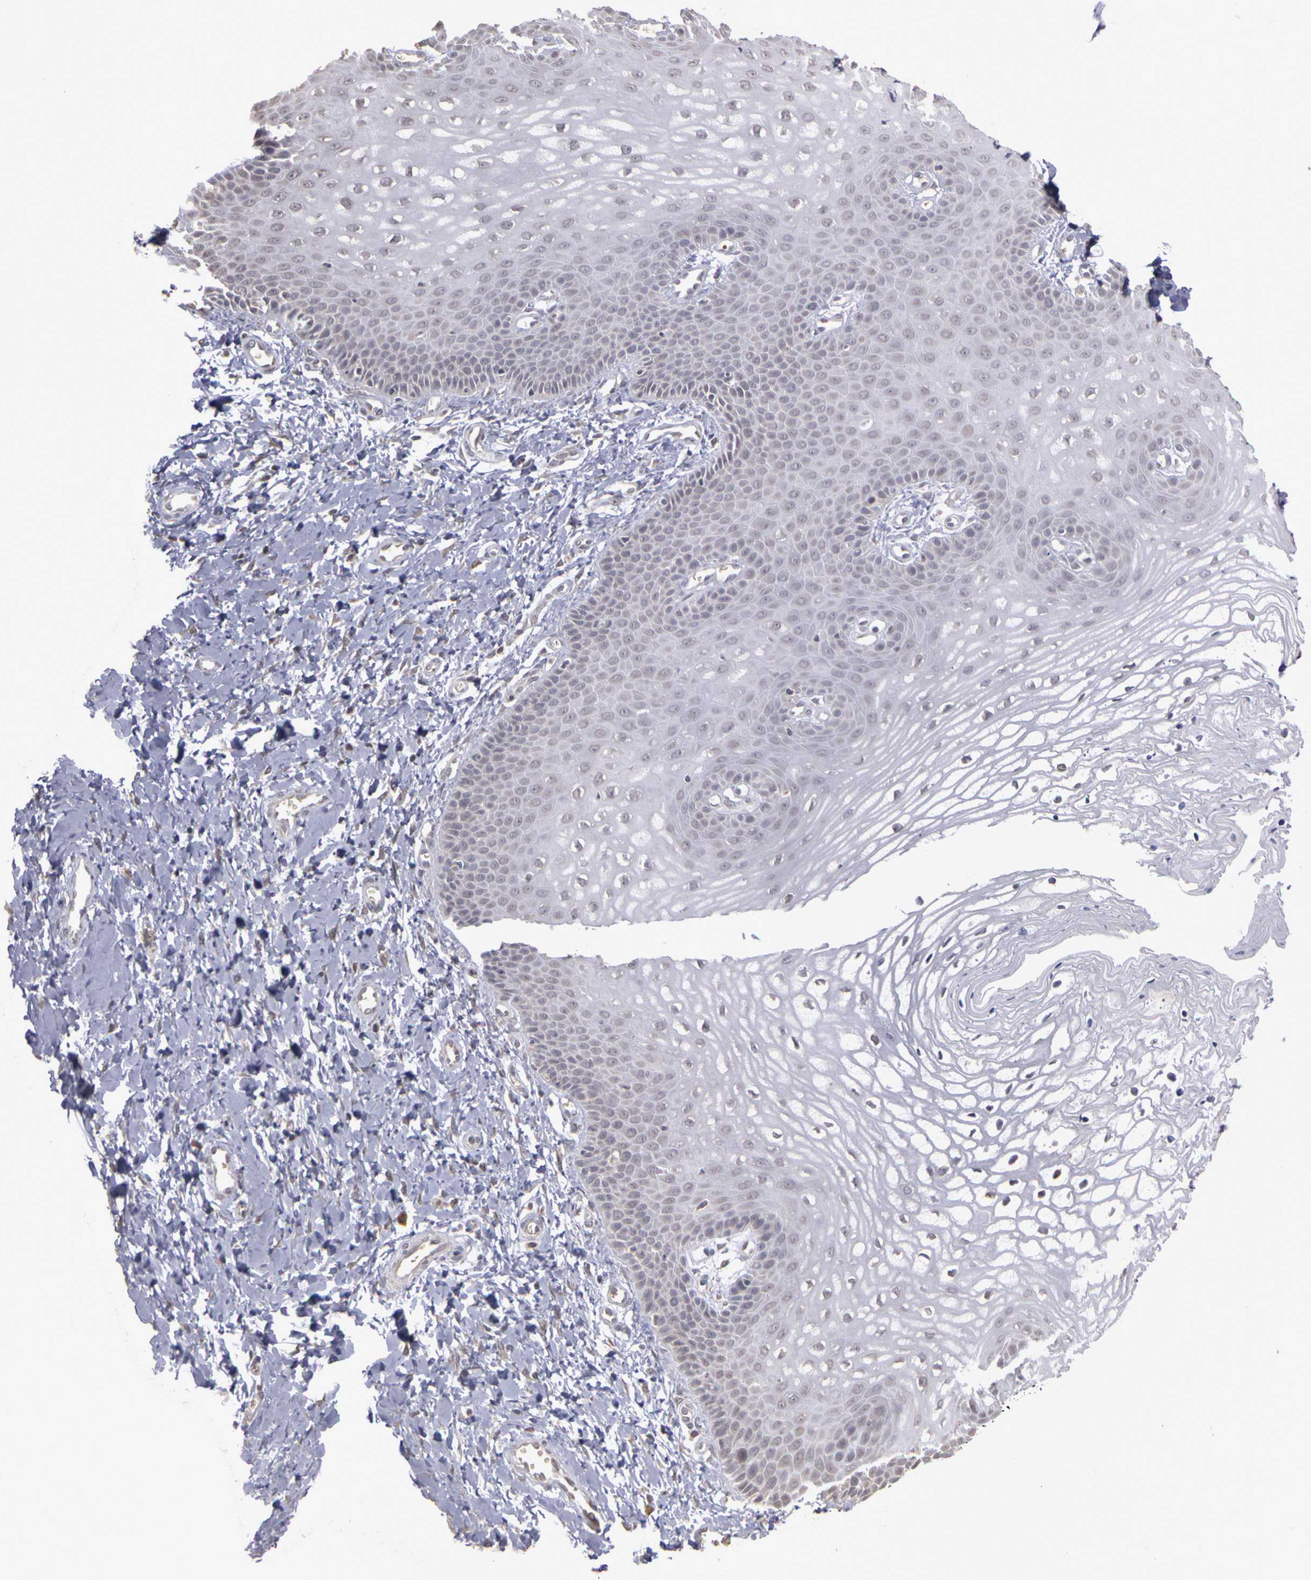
{"staining": {"intensity": "negative", "quantity": "none", "location": "none"}, "tissue": "vagina", "cell_type": "Squamous epithelial cells", "image_type": "normal", "snomed": [{"axis": "morphology", "description": "Normal tissue, NOS"}, {"axis": "topography", "description": "Vagina"}], "caption": "A high-resolution image shows immunohistochemistry (IHC) staining of normal vagina, which demonstrates no significant staining in squamous epithelial cells.", "gene": "FRMD7", "patient": {"sex": "female", "age": 68}}